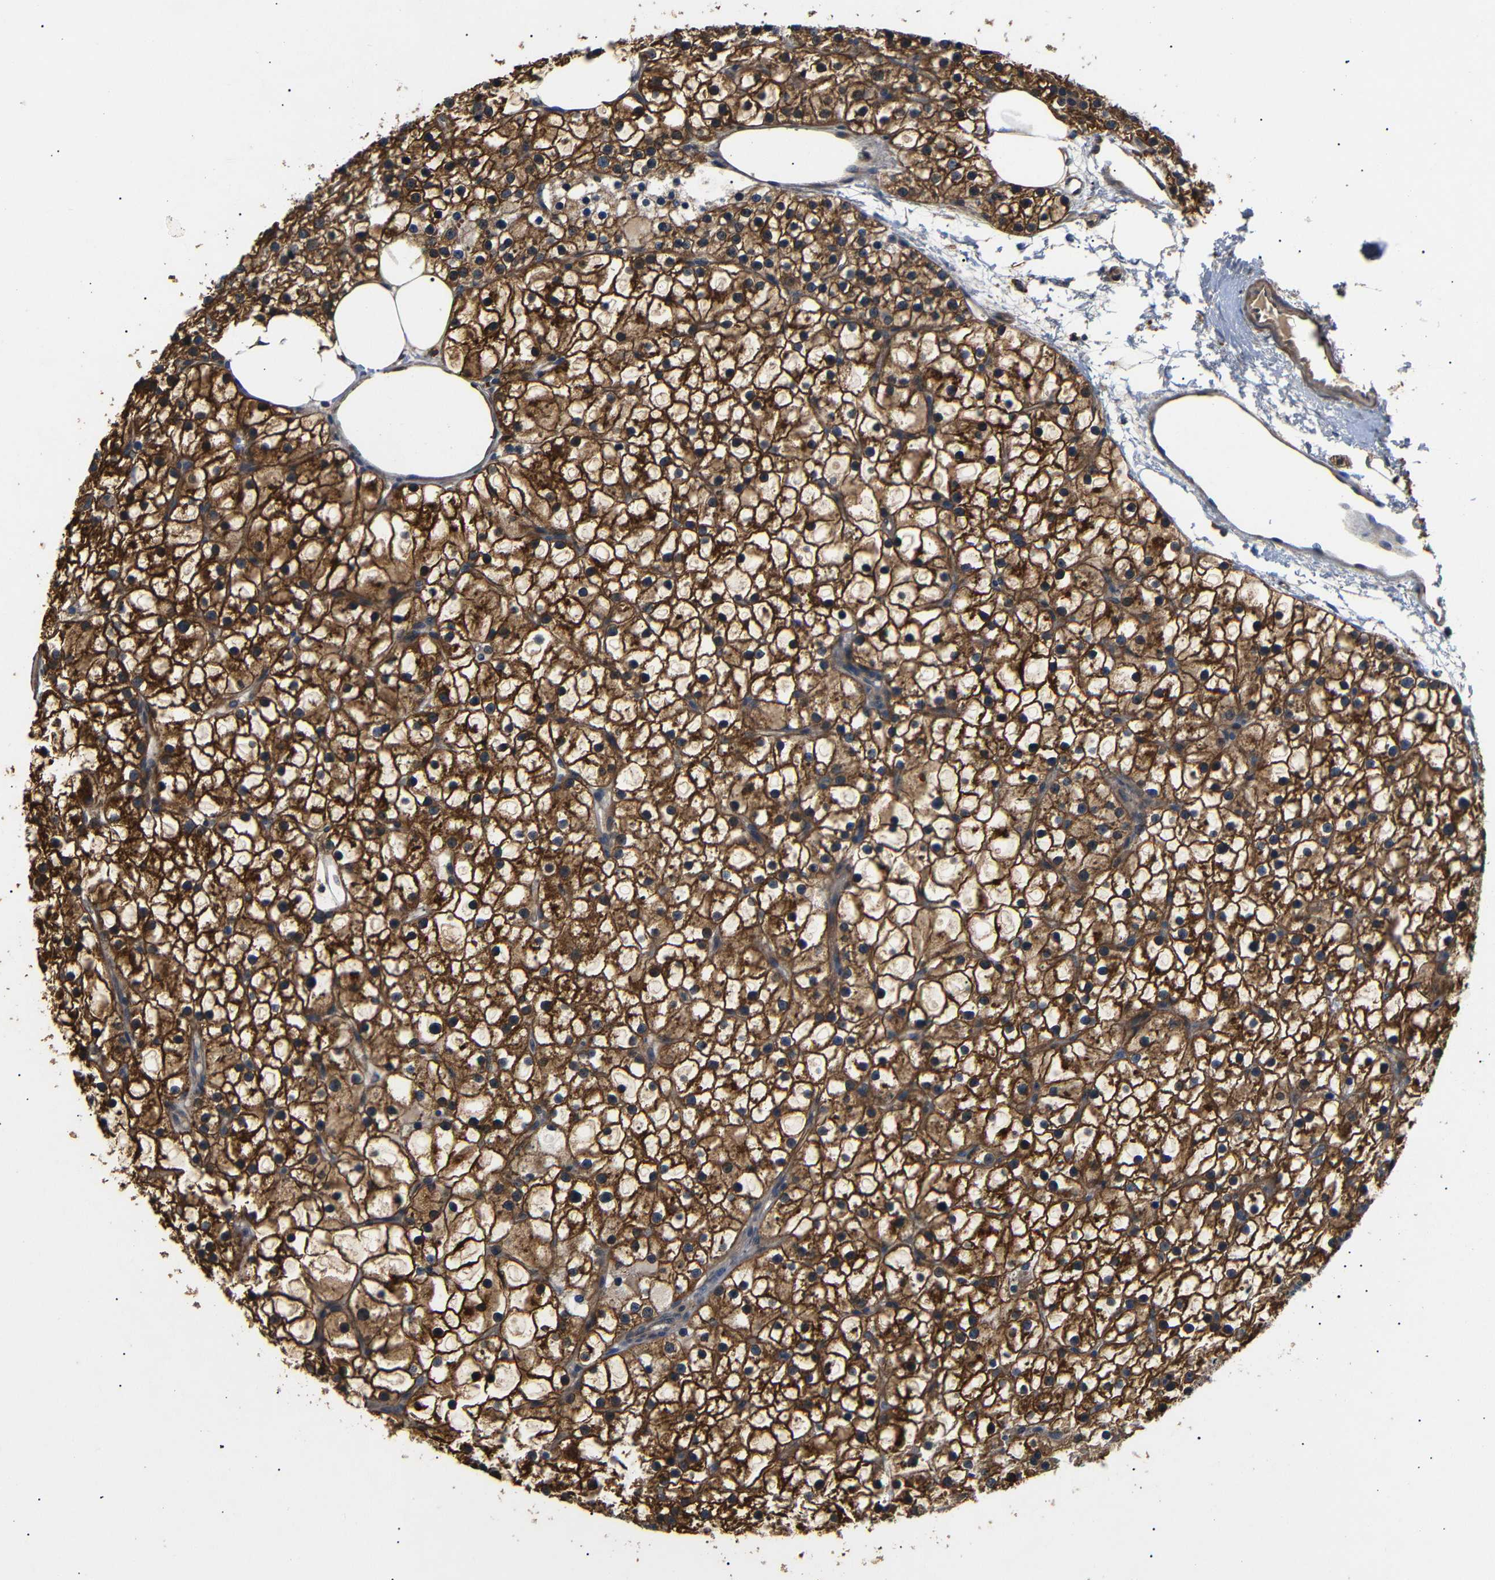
{"staining": {"intensity": "strong", "quantity": ">75%", "location": "cytoplasmic/membranous"}, "tissue": "parathyroid gland", "cell_type": "Glandular cells", "image_type": "normal", "snomed": [{"axis": "morphology", "description": "Normal tissue, NOS"}, {"axis": "morphology", "description": "Adenoma, NOS"}, {"axis": "topography", "description": "Parathyroid gland"}], "caption": "Strong cytoplasmic/membranous staining is seen in about >75% of glandular cells in benign parathyroid gland.", "gene": "DDR1", "patient": {"sex": "female", "age": 70}}